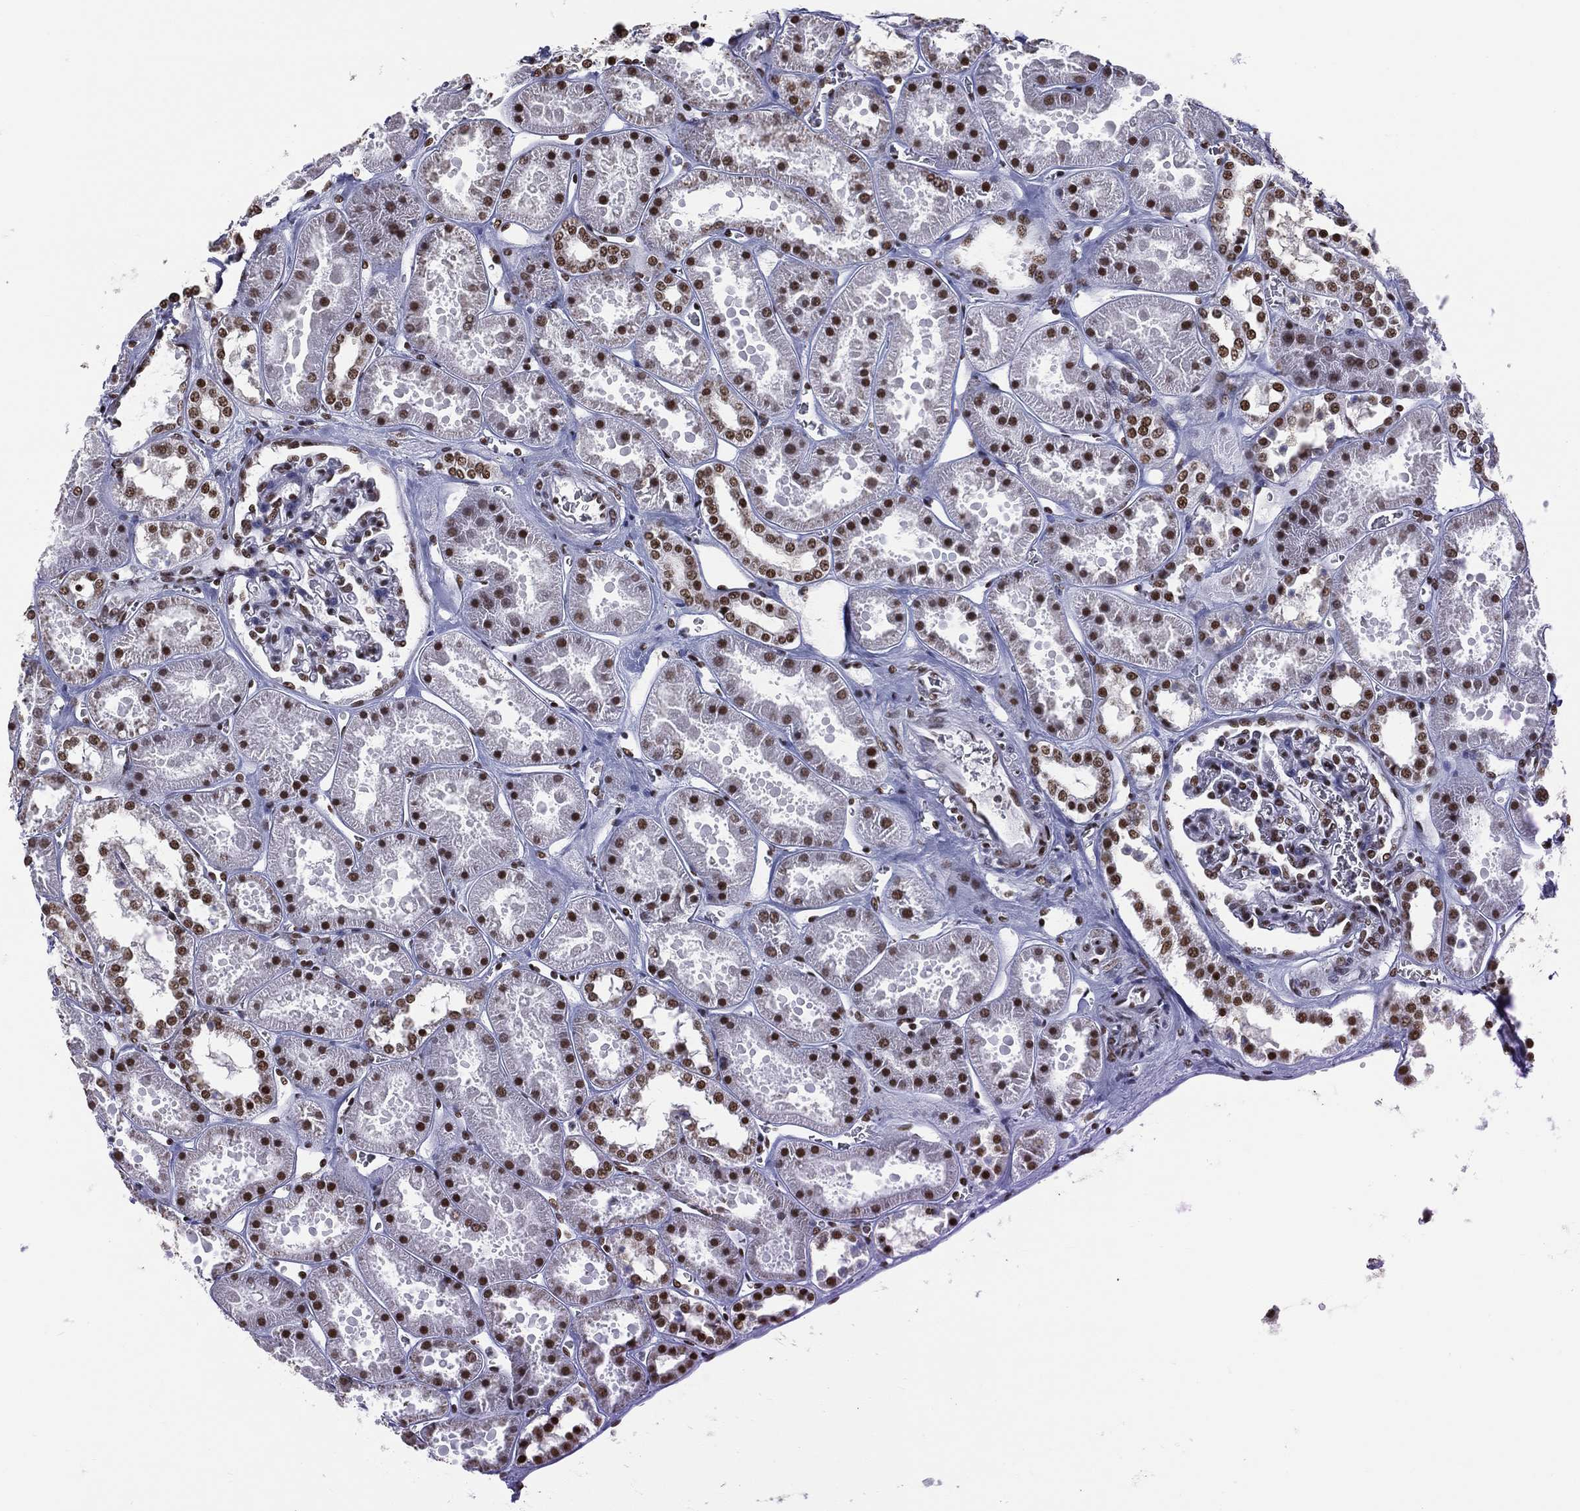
{"staining": {"intensity": "moderate", "quantity": ">75%", "location": "nuclear"}, "tissue": "kidney", "cell_type": "Cells in glomeruli", "image_type": "normal", "snomed": [{"axis": "morphology", "description": "Normal tissue, NOS"}, {"axis": "topography", "description": "Kidney"}], "caption": "Immunohistochemistry (IHC) staining of unremarkable kidney, which demonstrates medium levels of moderate nuclear staining in approximately >75% of cells in glomeruli indicating moderate nuclear protein expression. The staining was performed using DAB (brown) for protein detection and nuclei were counterstained in hematoxylin (blue).", "gene": "ZNF7", "patient": {"sex": "female", "age": 41}}